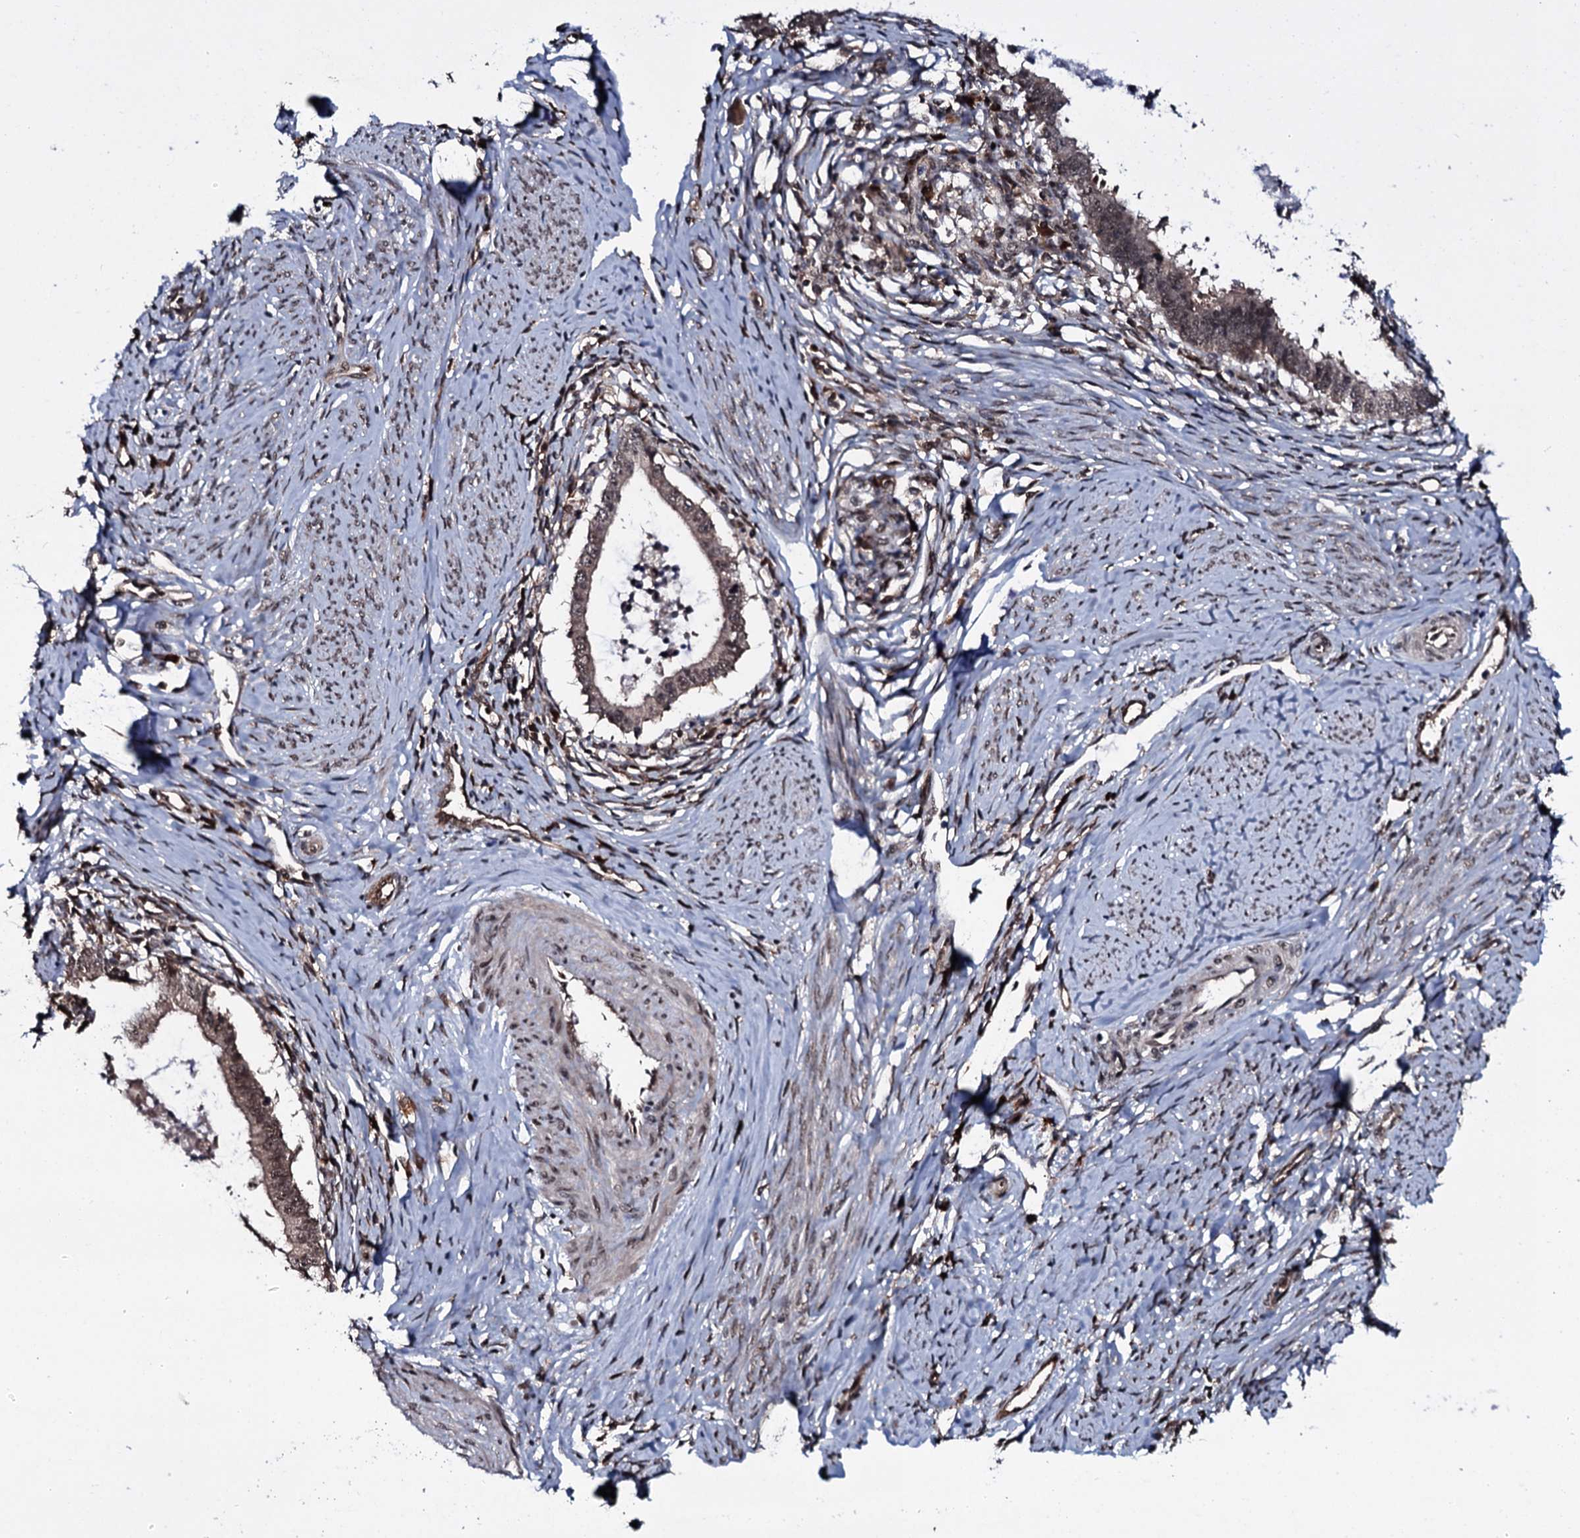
{"staining": {"intensity": "moderate", "quantity": ">75%", "location": "cytoplasmic/membranous,nuclear"}, "tissue": "cervical cancer", "cell_type": "Tumor cells", "image_type": "cancer", "snomed": [{"axis": "morphology", "description": "Adenocarcinoma, NOS"}, {"axis": "topography", "description": "Cervix"}], "caption": "Brown immunohistochemical staining in cervical cancer (adenocarcinoma) shows moderate cytoplasmic/membranous and nuclear expression in approximately >75% of tumor cells.", "gene": "HDDC3", "patient": {"sex": "female", "age": 36}}